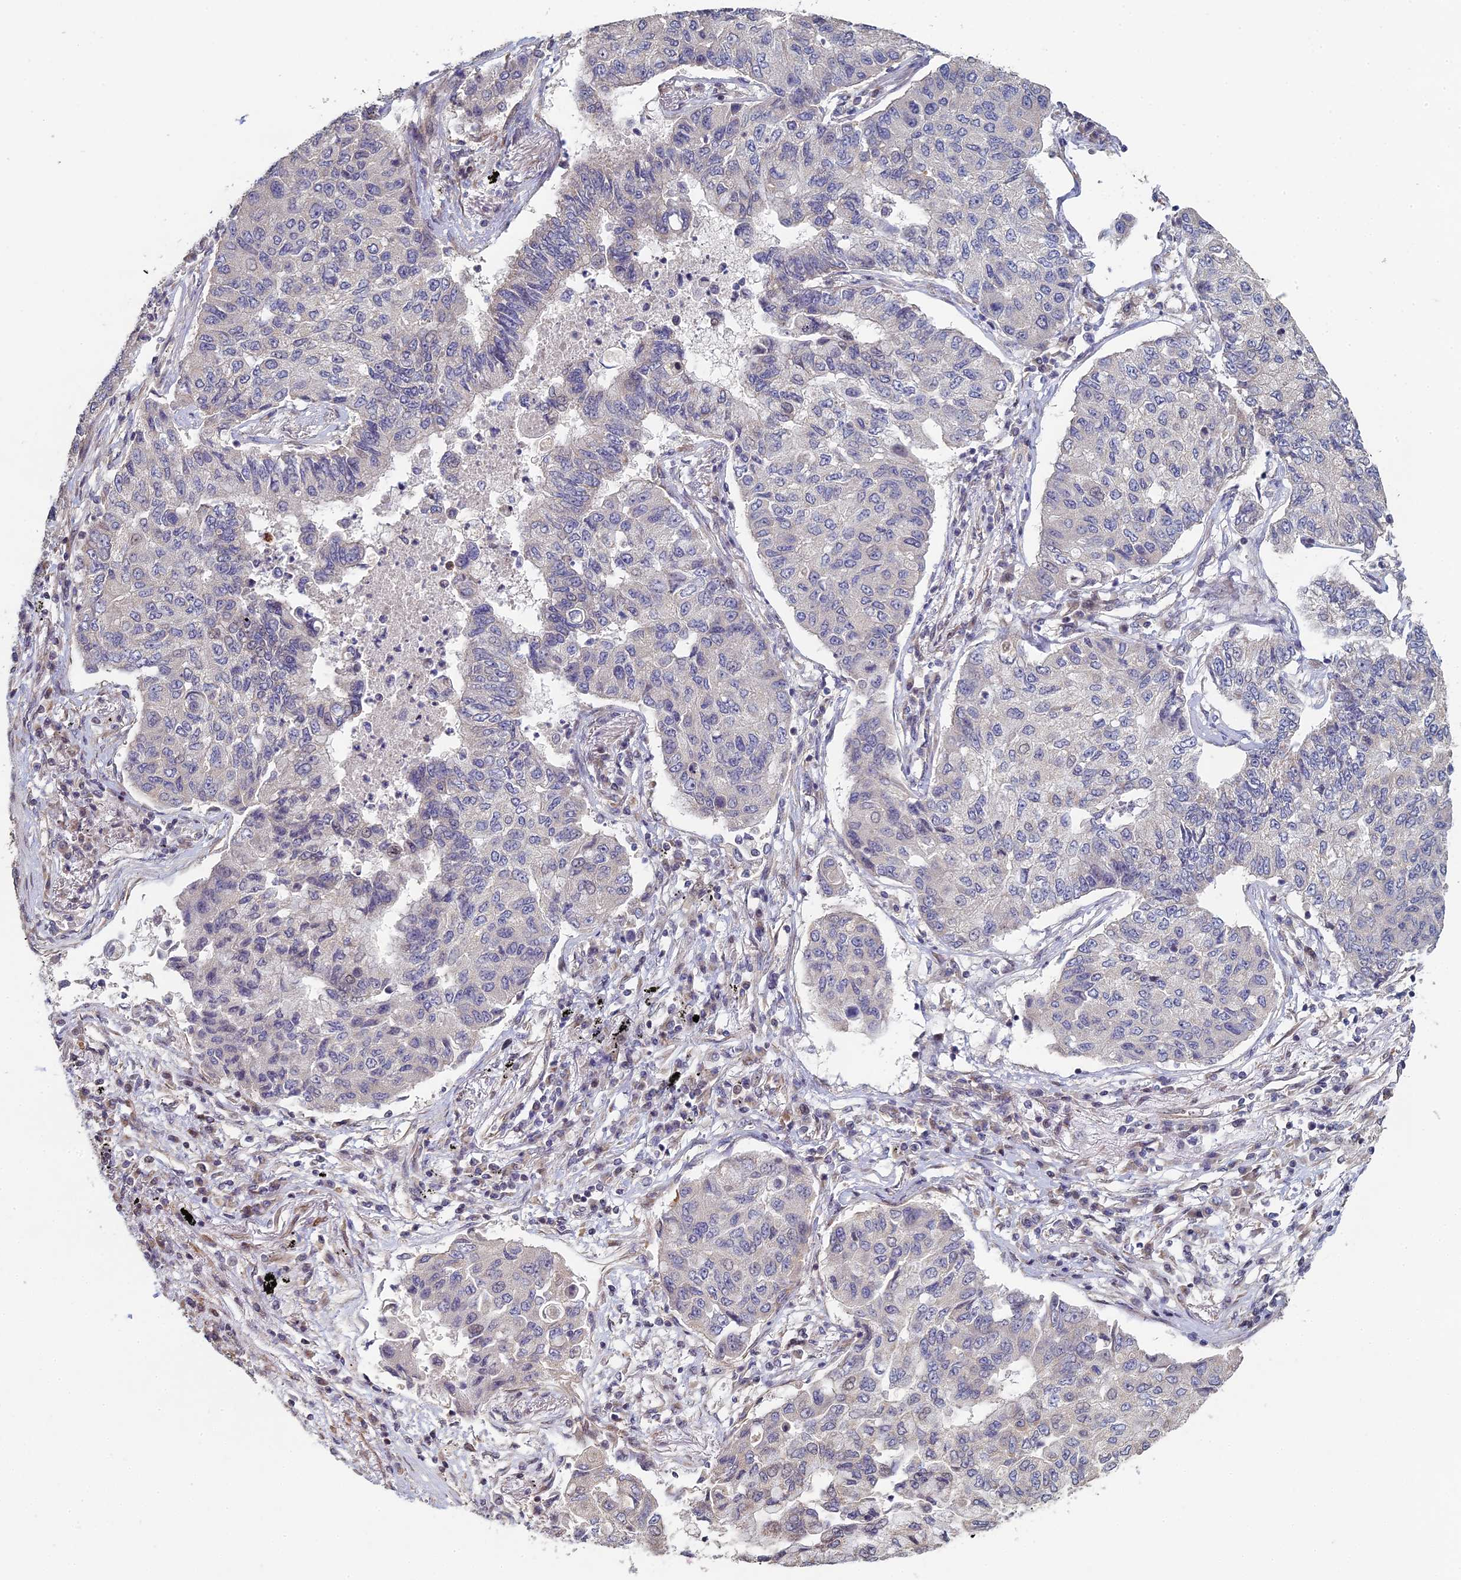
{"staining": {"intensity": "negative", "quantity": "none", "location": "none"}, "tissue": "lung cancer", "cell_type": "Tumor cells", "image_type": "cancer", "snomed": [{"axis": "morphology", "description": "Squamous cell carcinoma, NOS"}, {"axis": "topography", "description": "Lung"}], "caption": "Lung cancer (squamous cell carcinoma) was stained to show a protein in brown. There is no significant staining in tumor cells.", "gene": "DIXDC1", "patient": {"sex": "male", "age": 74}}